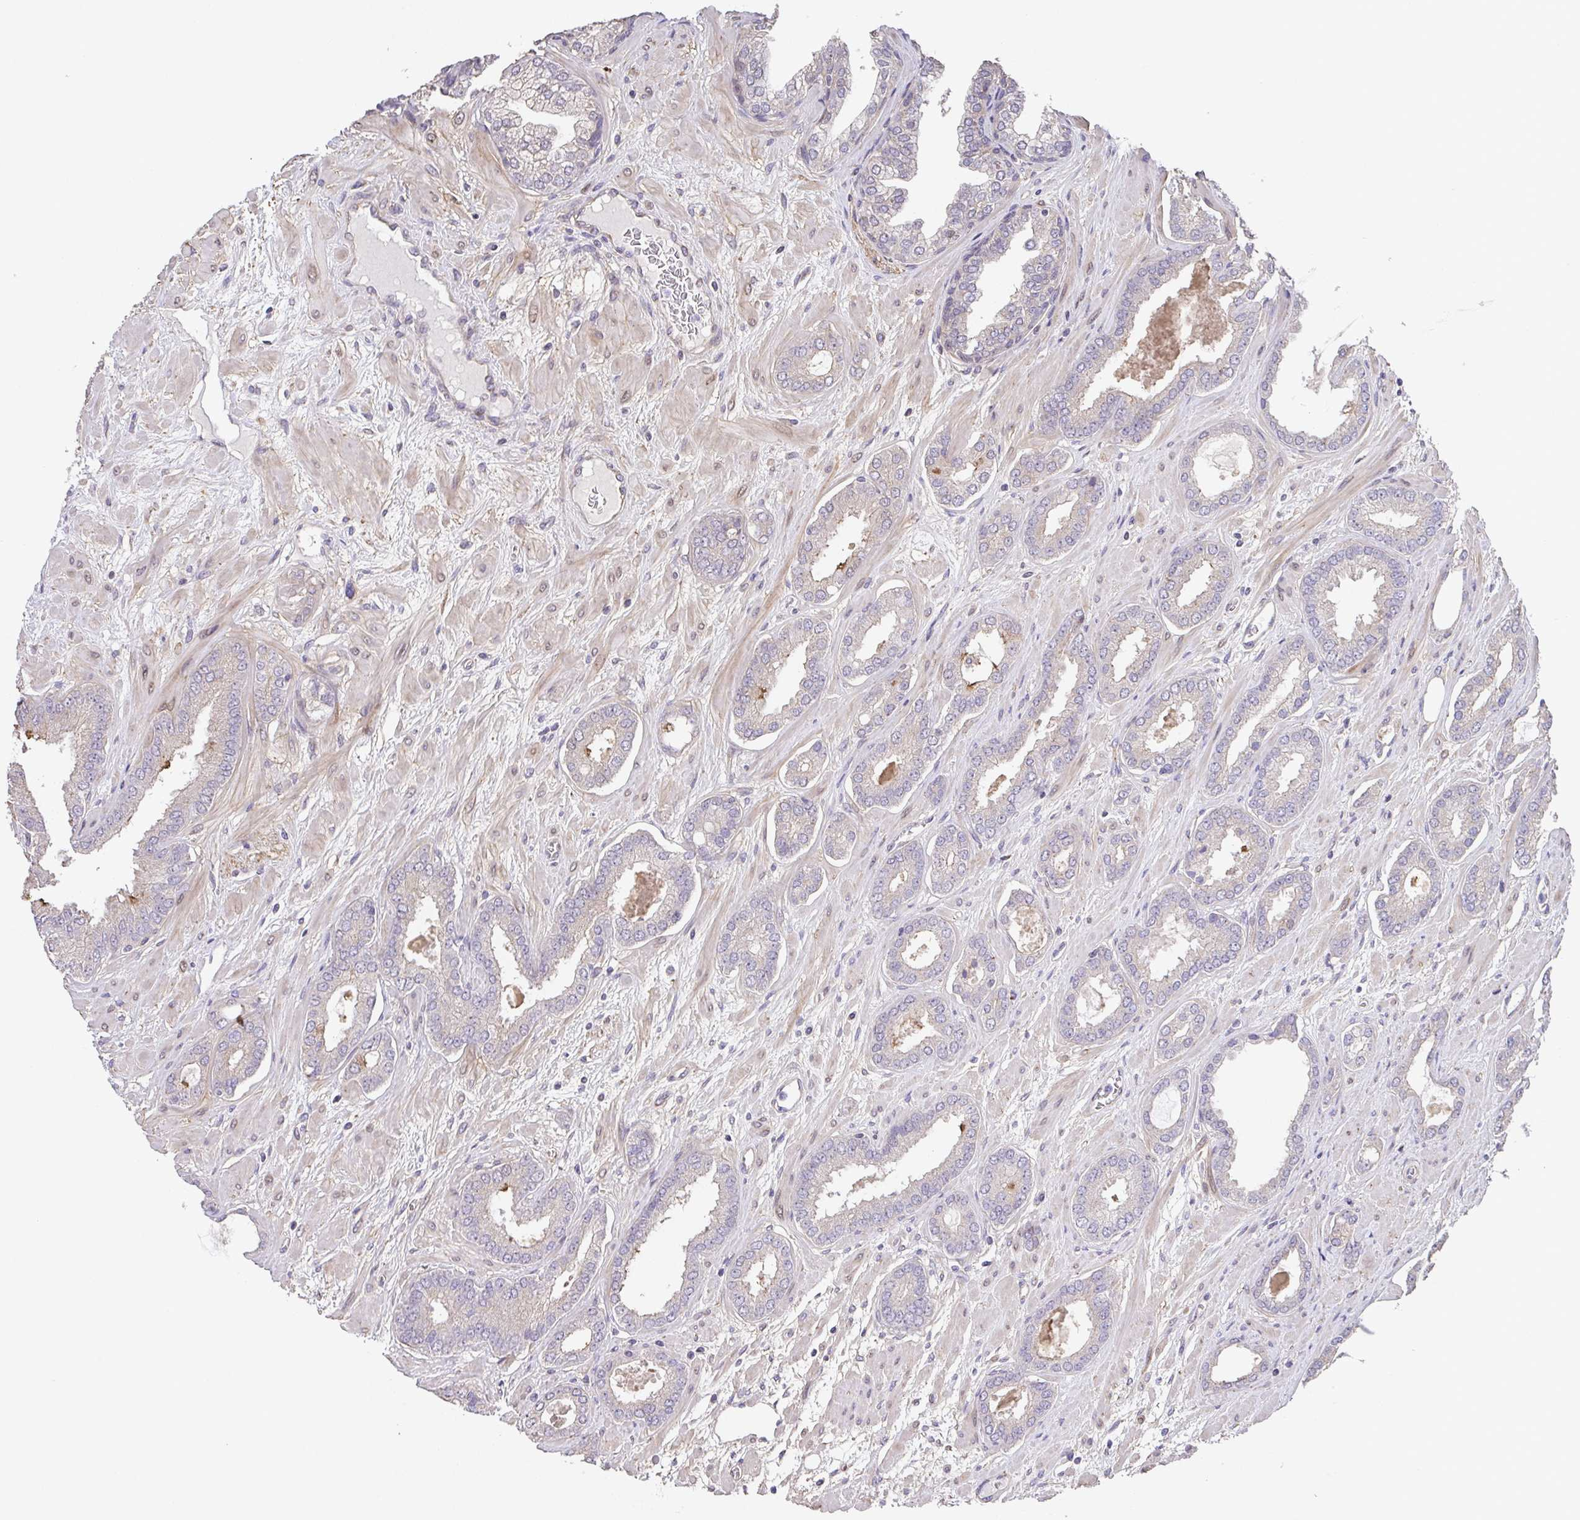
{"staining": {"intensity": "negative", "quantity": "none", "location": "none"}, "tissue": "prostate cancer", "cell_type": "Tumor cells", "image_type": "cancer", "snomed": [{"axis": "morphology", "description": "Adenocarcinoma, High grade"}, {"axis": "topography", "description": "Prostate"}], "caption": "IHC histopathology image of human prostate cancer stained for a protein (brown), which displays no expression in tumor cells.", "gene": "RUNDC3B", "patient": {"sex": "male", "age": 58}}